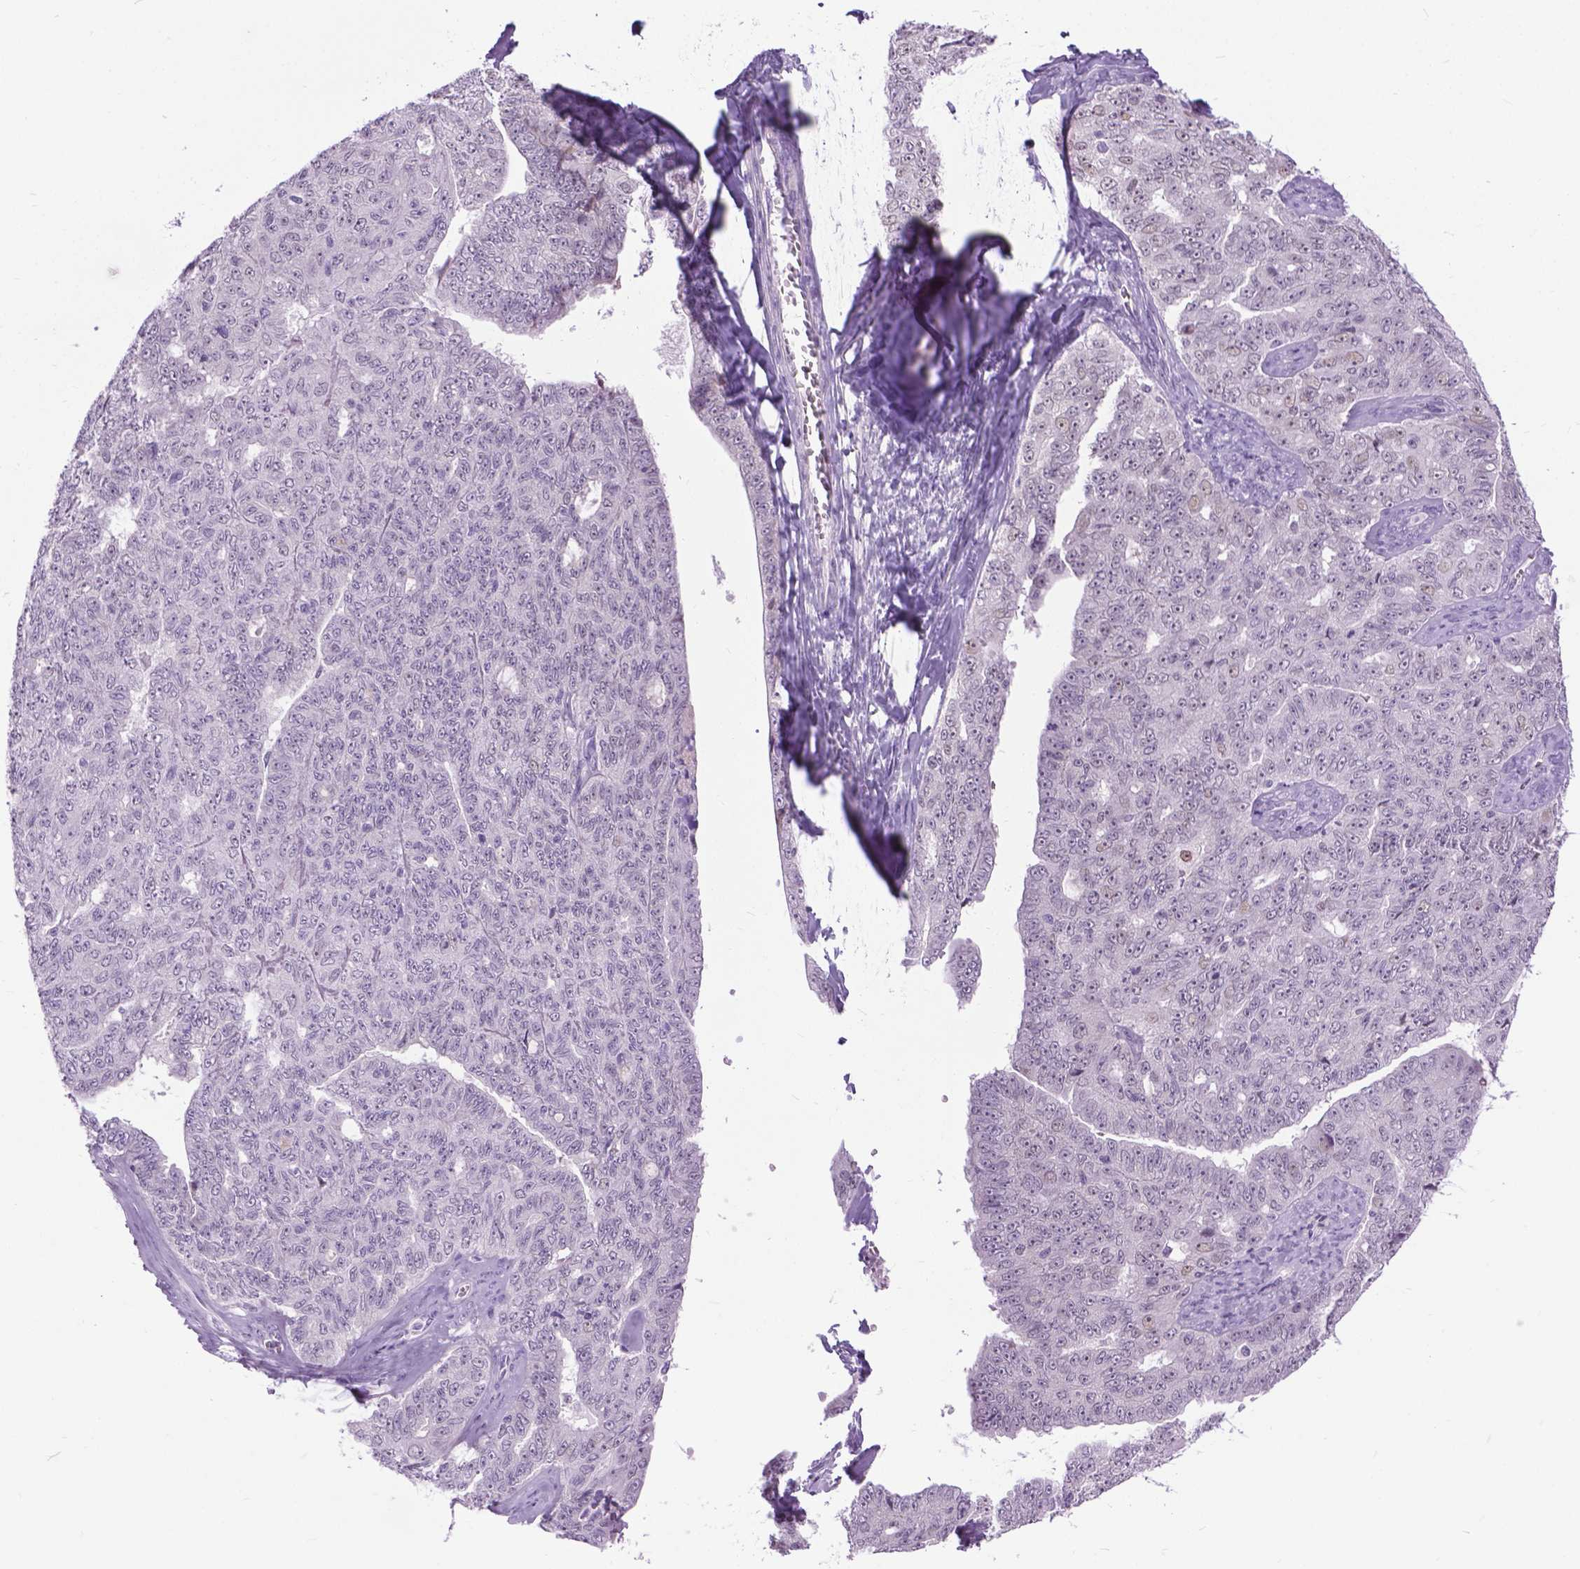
{"staining": {"intensity": "negative", "quantity": "none", "location": "none"}, "tissue": "ovarian cancer", "cell_type": "Tumor cells", "image_type": "cancer", "snomed": [{"axis": "morphology", "description": "Cystadenocarcinoma, serous, NOS"}, {"axis": "topography", "description": "Ovary"}], "caption": "There is no significant expression in tumor cells of ovarian cancer.", "gene": "APCDD1L", "patient": {"sex": "female", "age": 71}}